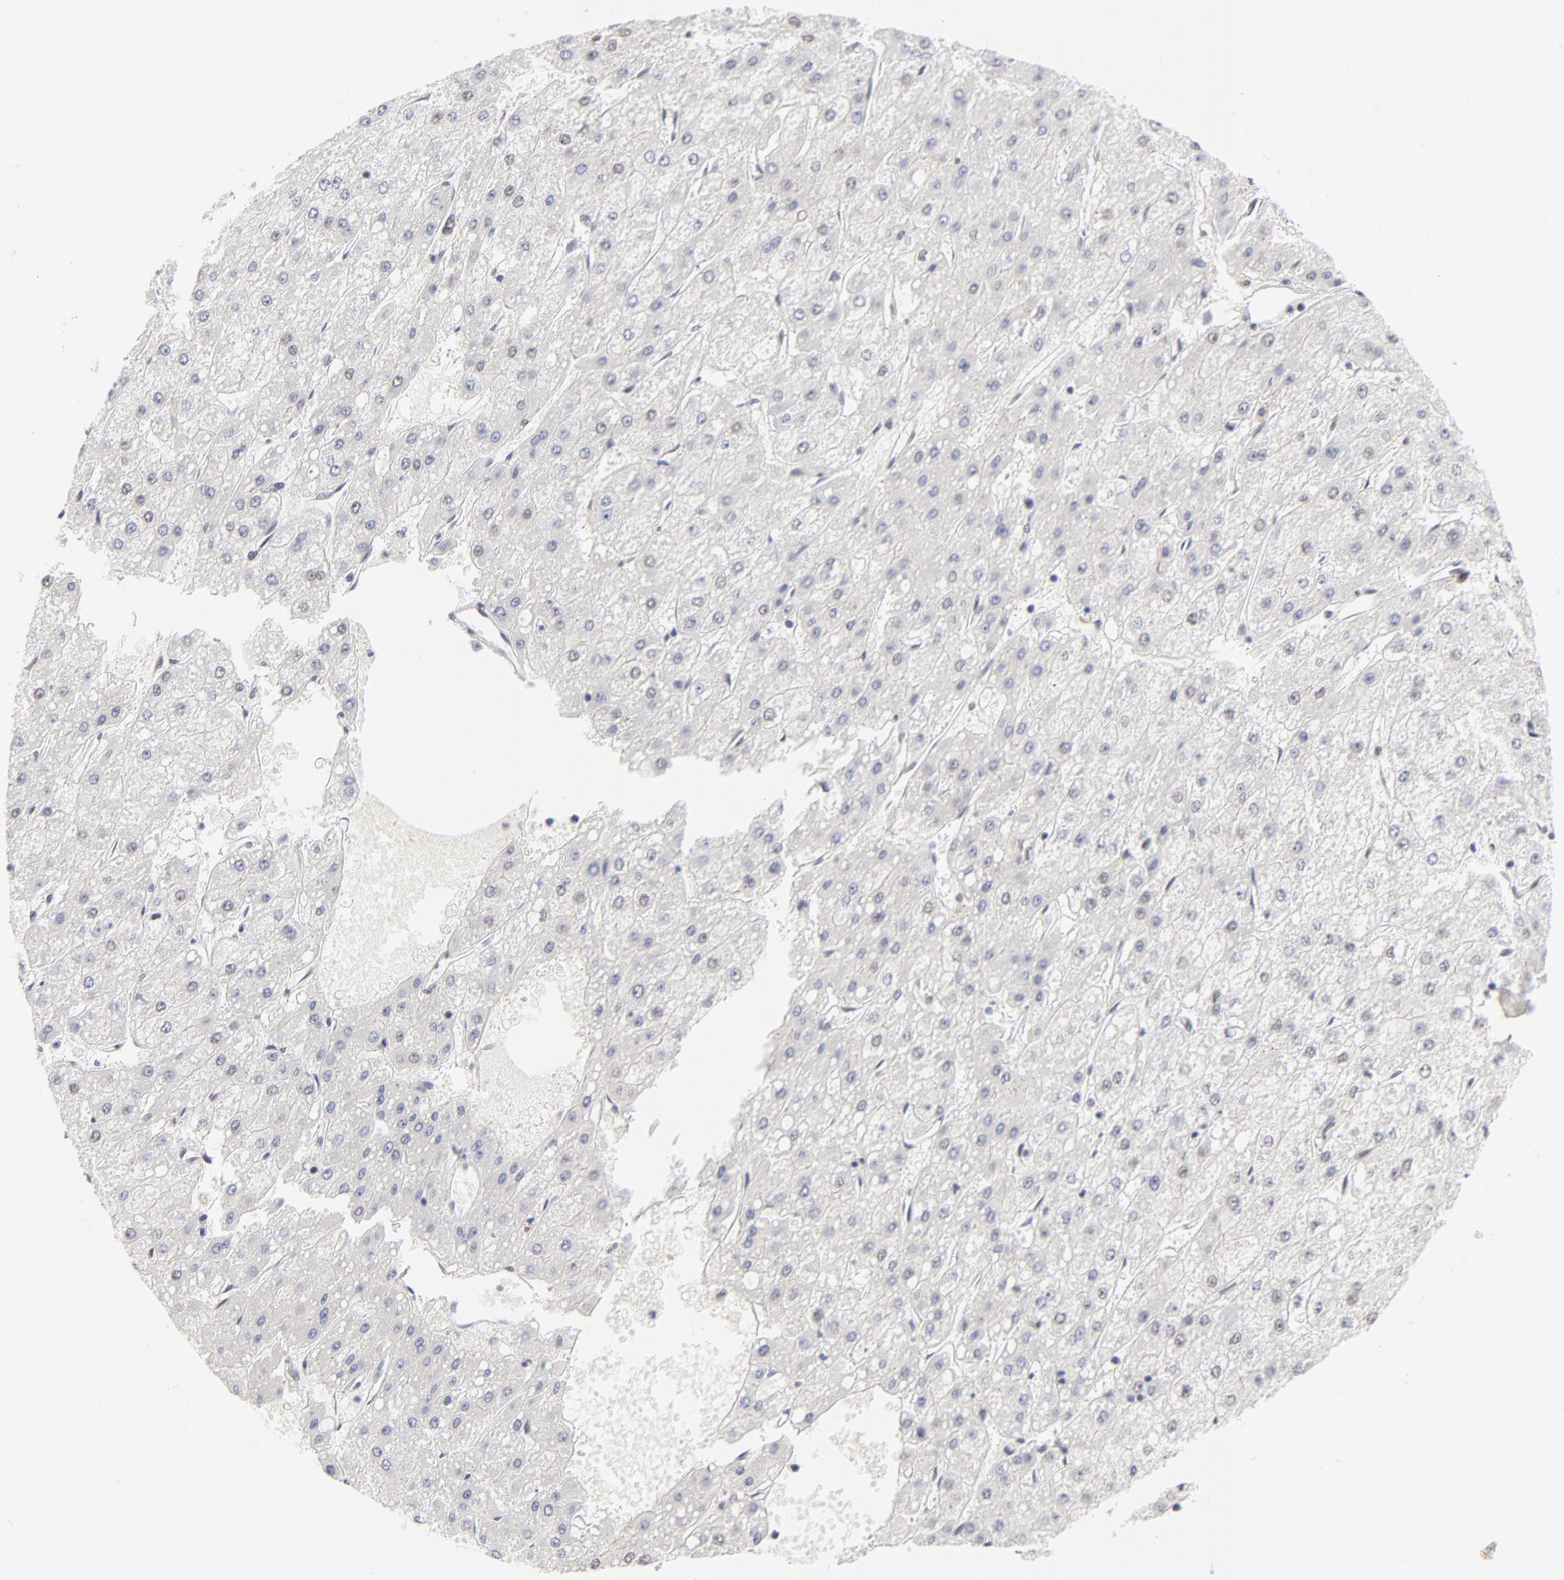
{"staining": {"intensity": "negative", "quantity": "none", "location": "none"}, "tissue": "liver cancer", "cell_type": "Tumor cells", "image_type": "cancer", "snomed": [{"axis": "morphology", "description": "Carcinoma, Hepatocellular, NOS"}, {"axis": "topography", "description": "Liver"}], "caption": "Tumor cells are negative for brown protein staining in liver hepatocellular carcinoma.", "gene": "KHNYN", "patient": {"sex": "female", "age": 52}}